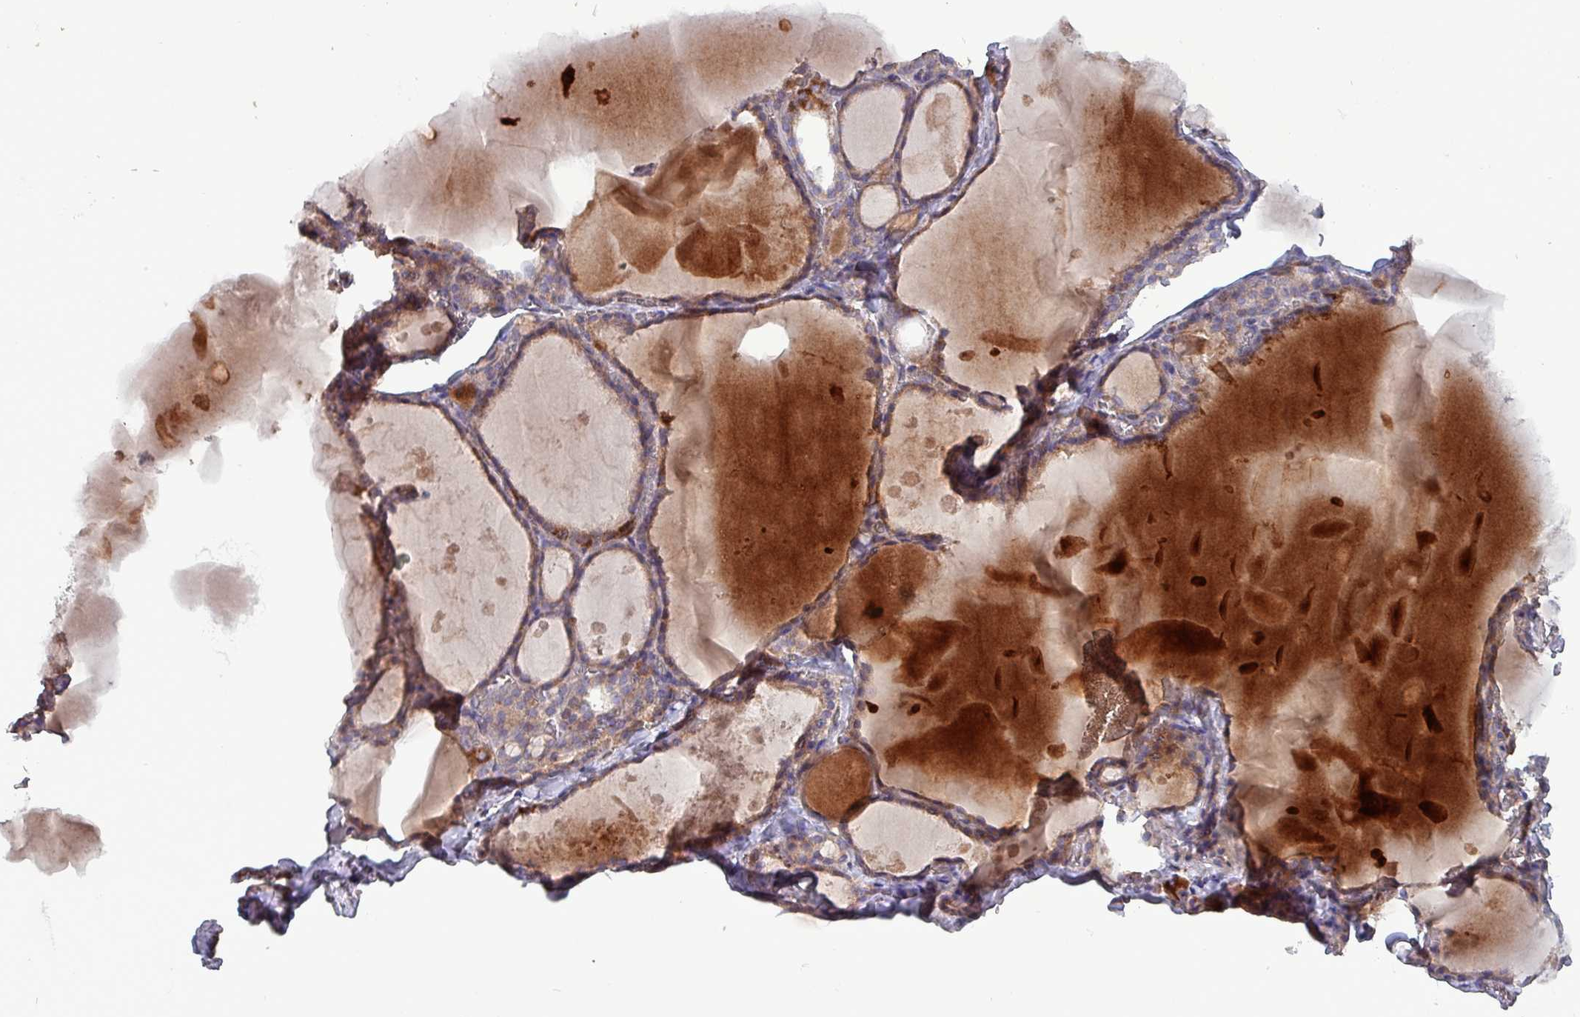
{"staining": {"intensity": "moderate", "quantity": ">75%", "location": "cytoplasmic/membranous"}, "tissue": "thyroid gland", "cell_type": "Glandular cells", "image_type": "normal", "snomed": [{"axis": "morphology", "description": "Normal tissue, NOS"}, {"axis": "topography", "description": "Thyroid gland"}], "caption": "High-power microscopy captured an immunohistochemistry photomicrograph of unremarkable thyroid gland, revealing moderate cytoplasmic/membranous staining in about >75% of glandular cells.", "gene": "ZNF322", "patient": {"sex": "male", "age": 56}}